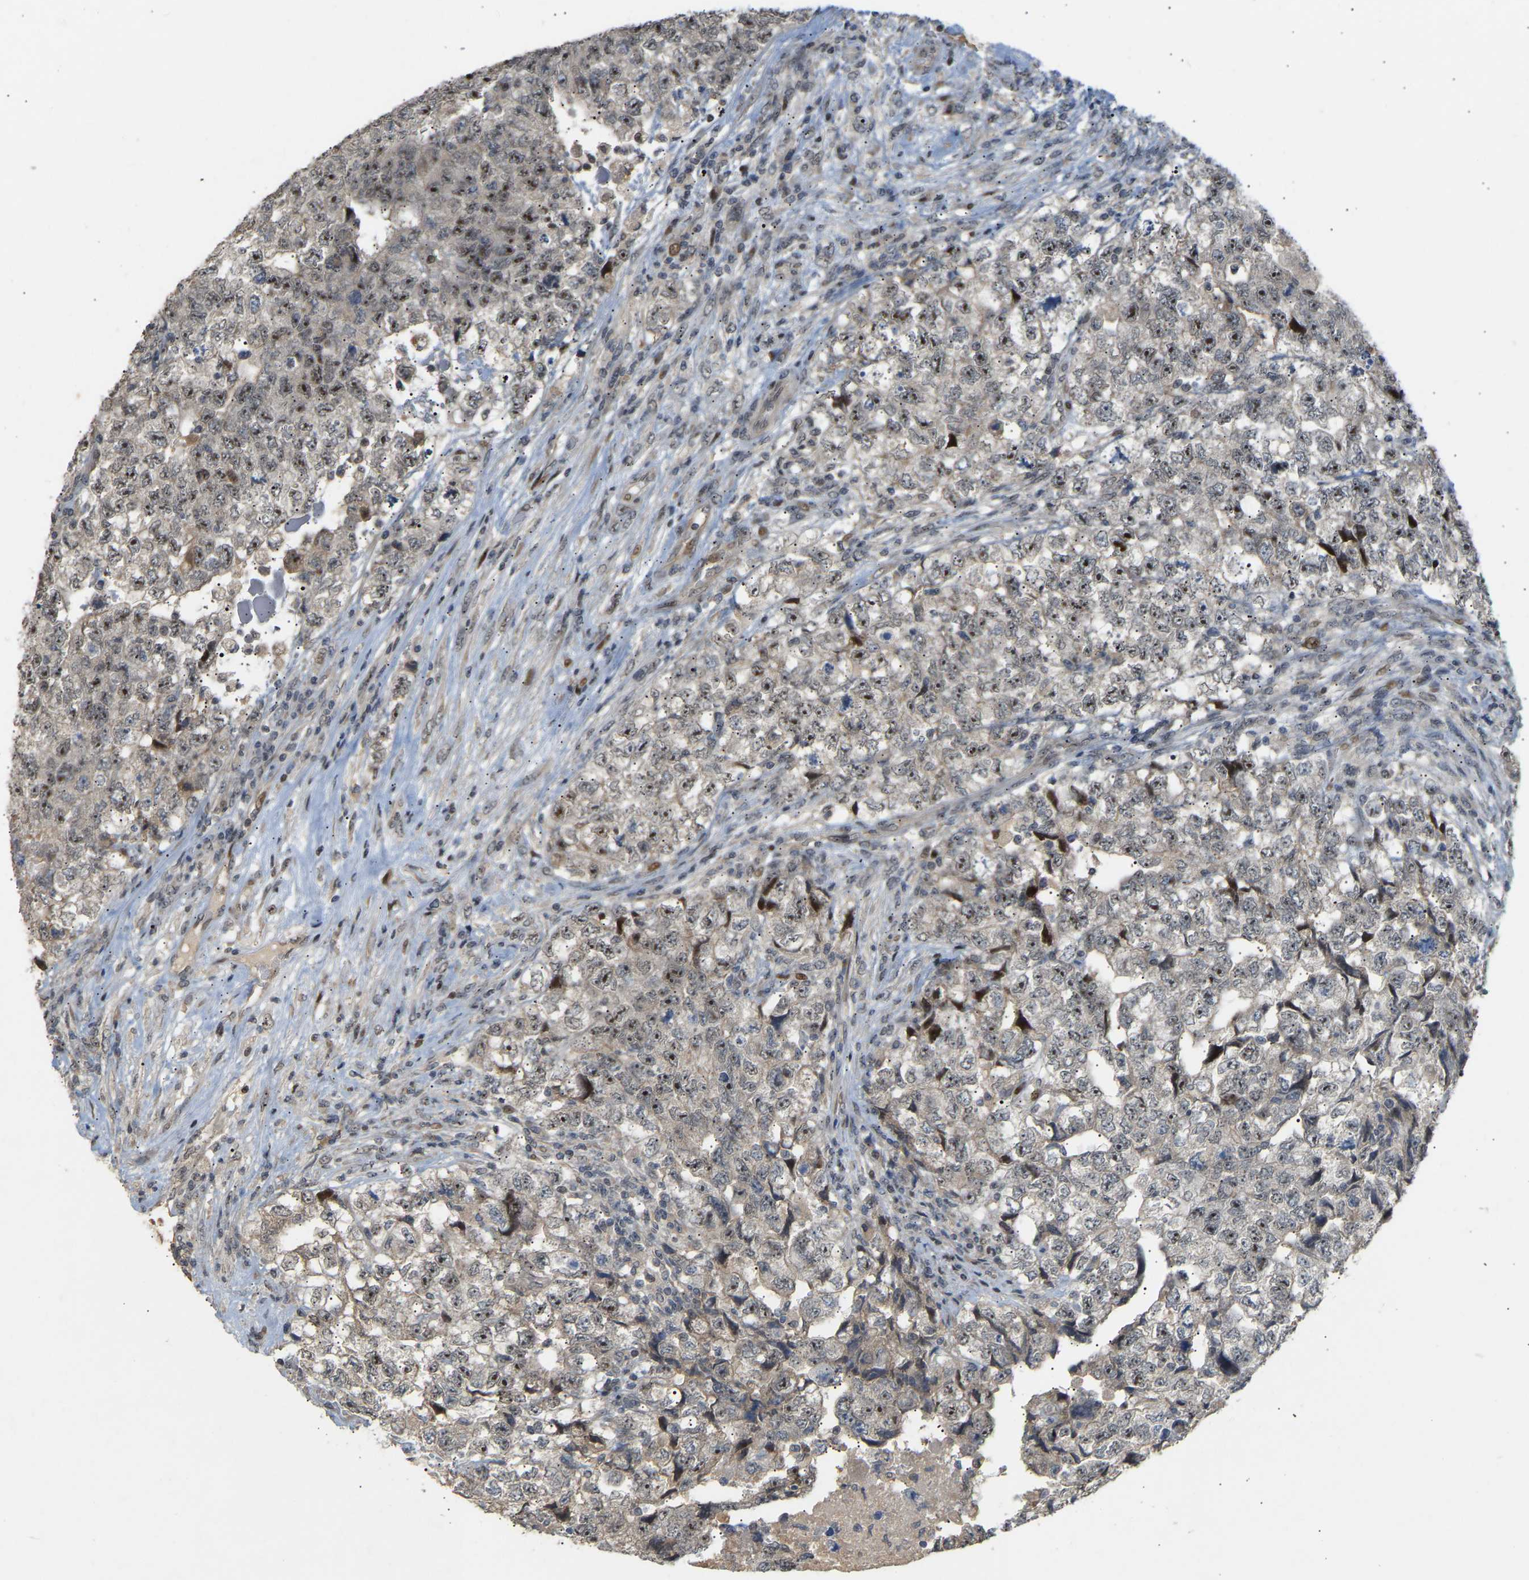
{"staining": {"intensity": "negative", "quantity": "none", "location": "none"}, "tissue": "testis cancer", "cell_type": "Tumor cells", "image_type": "cancer", "snomed": [{"axis": "morphology", "description": "Carcinoma, Embryonal, NOS"}, {"axis": "topography", "description": "Testis"}], "caption": "Testis cancer (embryonal carcinoma) stained for a protein using immunohistochemistry (IHC) exhibits no staining tumor cells.", "gene": "PTPN4", "patient": {"sex": "male", "age": 36}}